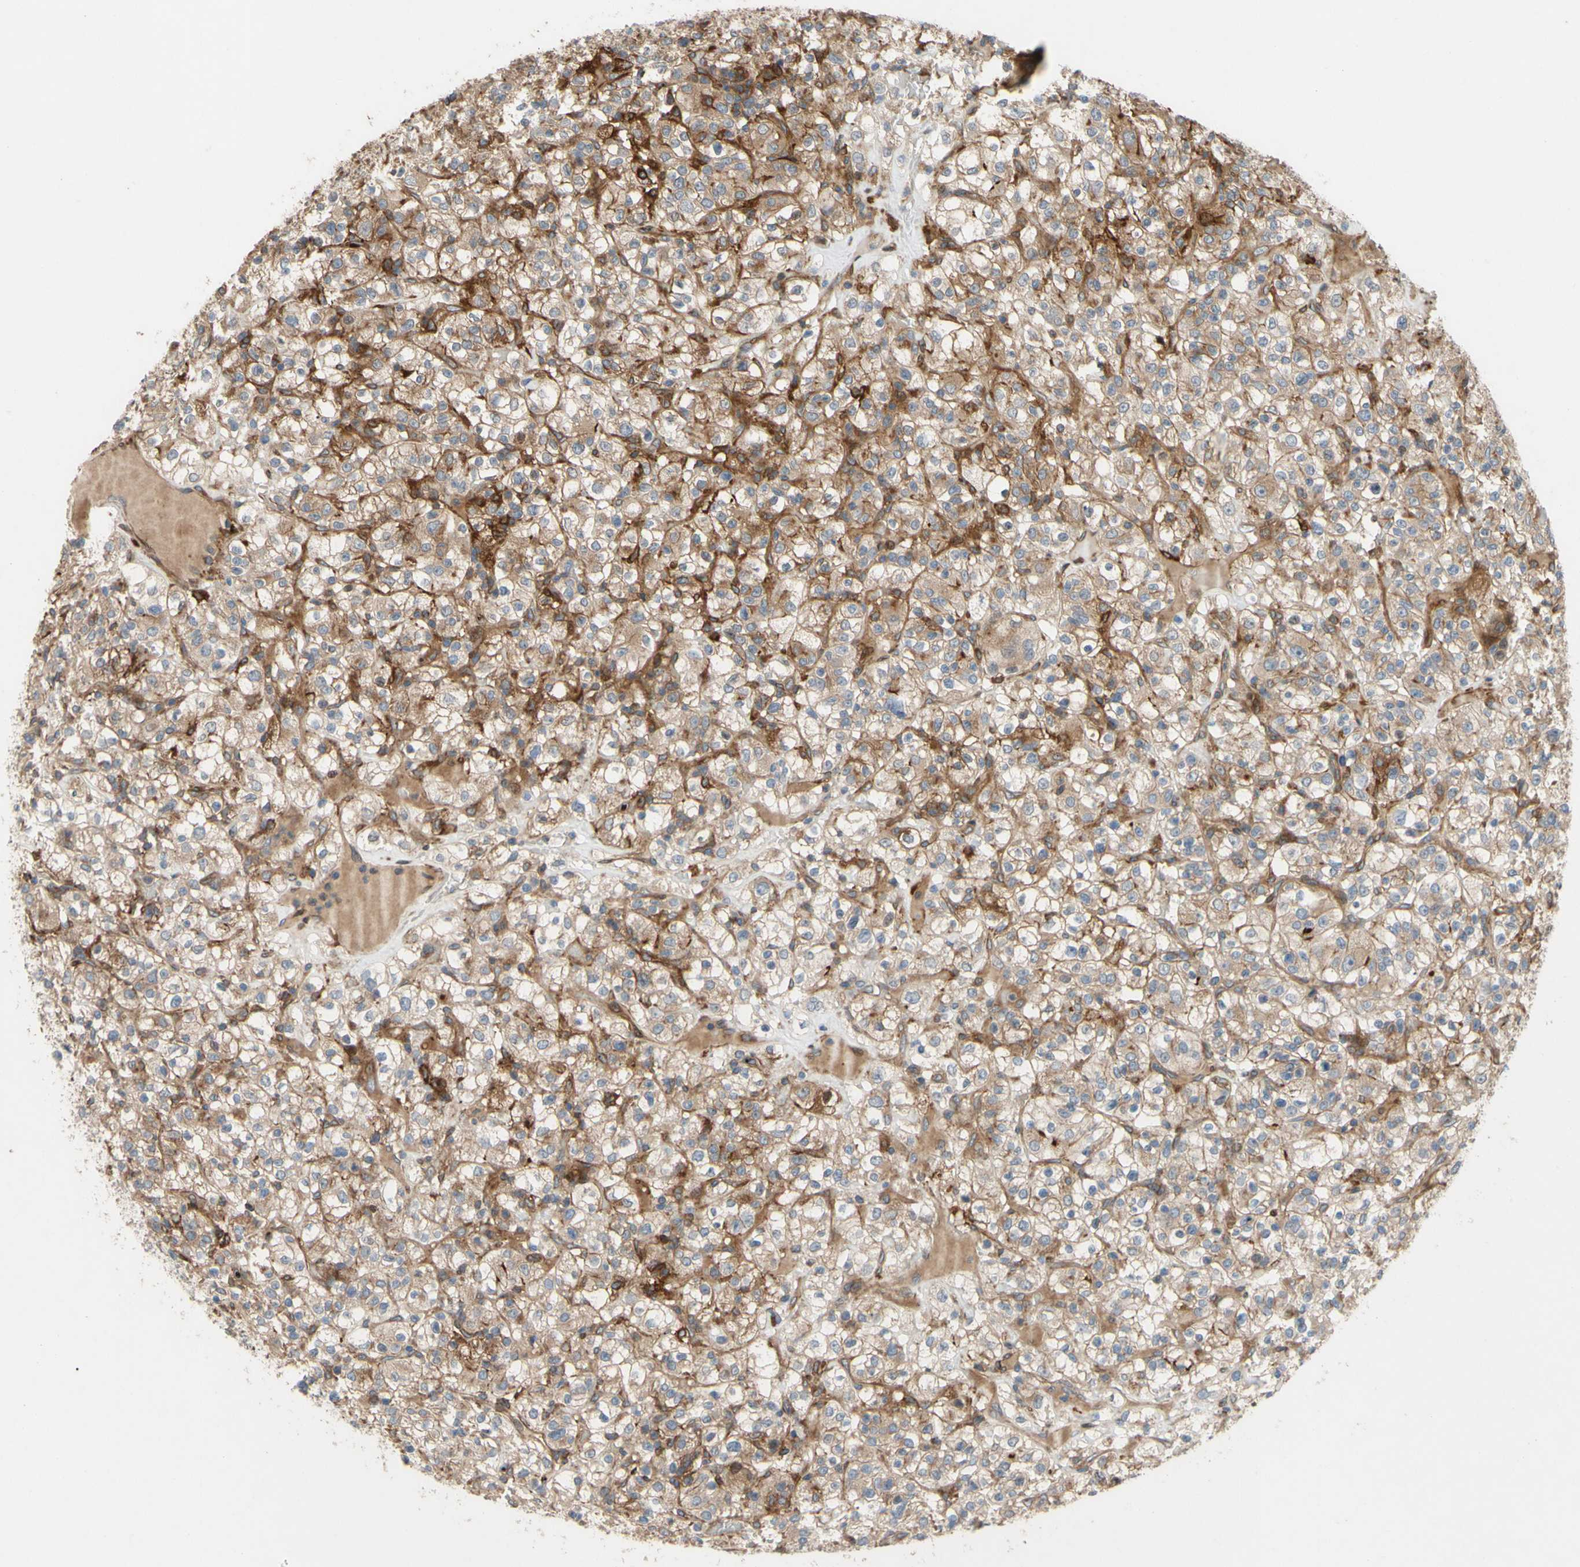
{"staining": {"intensity": "weak", "quantity": "25%-75%", "location": "cytoplasmic/membranous"}, "tissue": "renal cancer", "cell_type": "Tumor cells", "image_type": "cancer", "snomed": [{"axis": "morphology", "description": "Normal tissue, NOS"}, {"axis": "morphology", "description": "Adenocarcinoma, NOS"}, {"axis": "topography", "description": "Kidney"}], "caption": "Immunohistochemistry (DAB) staining of human renal adenocarcinoma demonstrates weak cytoplasmic/membranous protein expression in approximately 25%-75% of tumor cells. (DAB IHC, brown staining for protein, blue staining for nuclei).", "gene": "SPTLC1", "patient": {"sex": "female", "age": 72}}